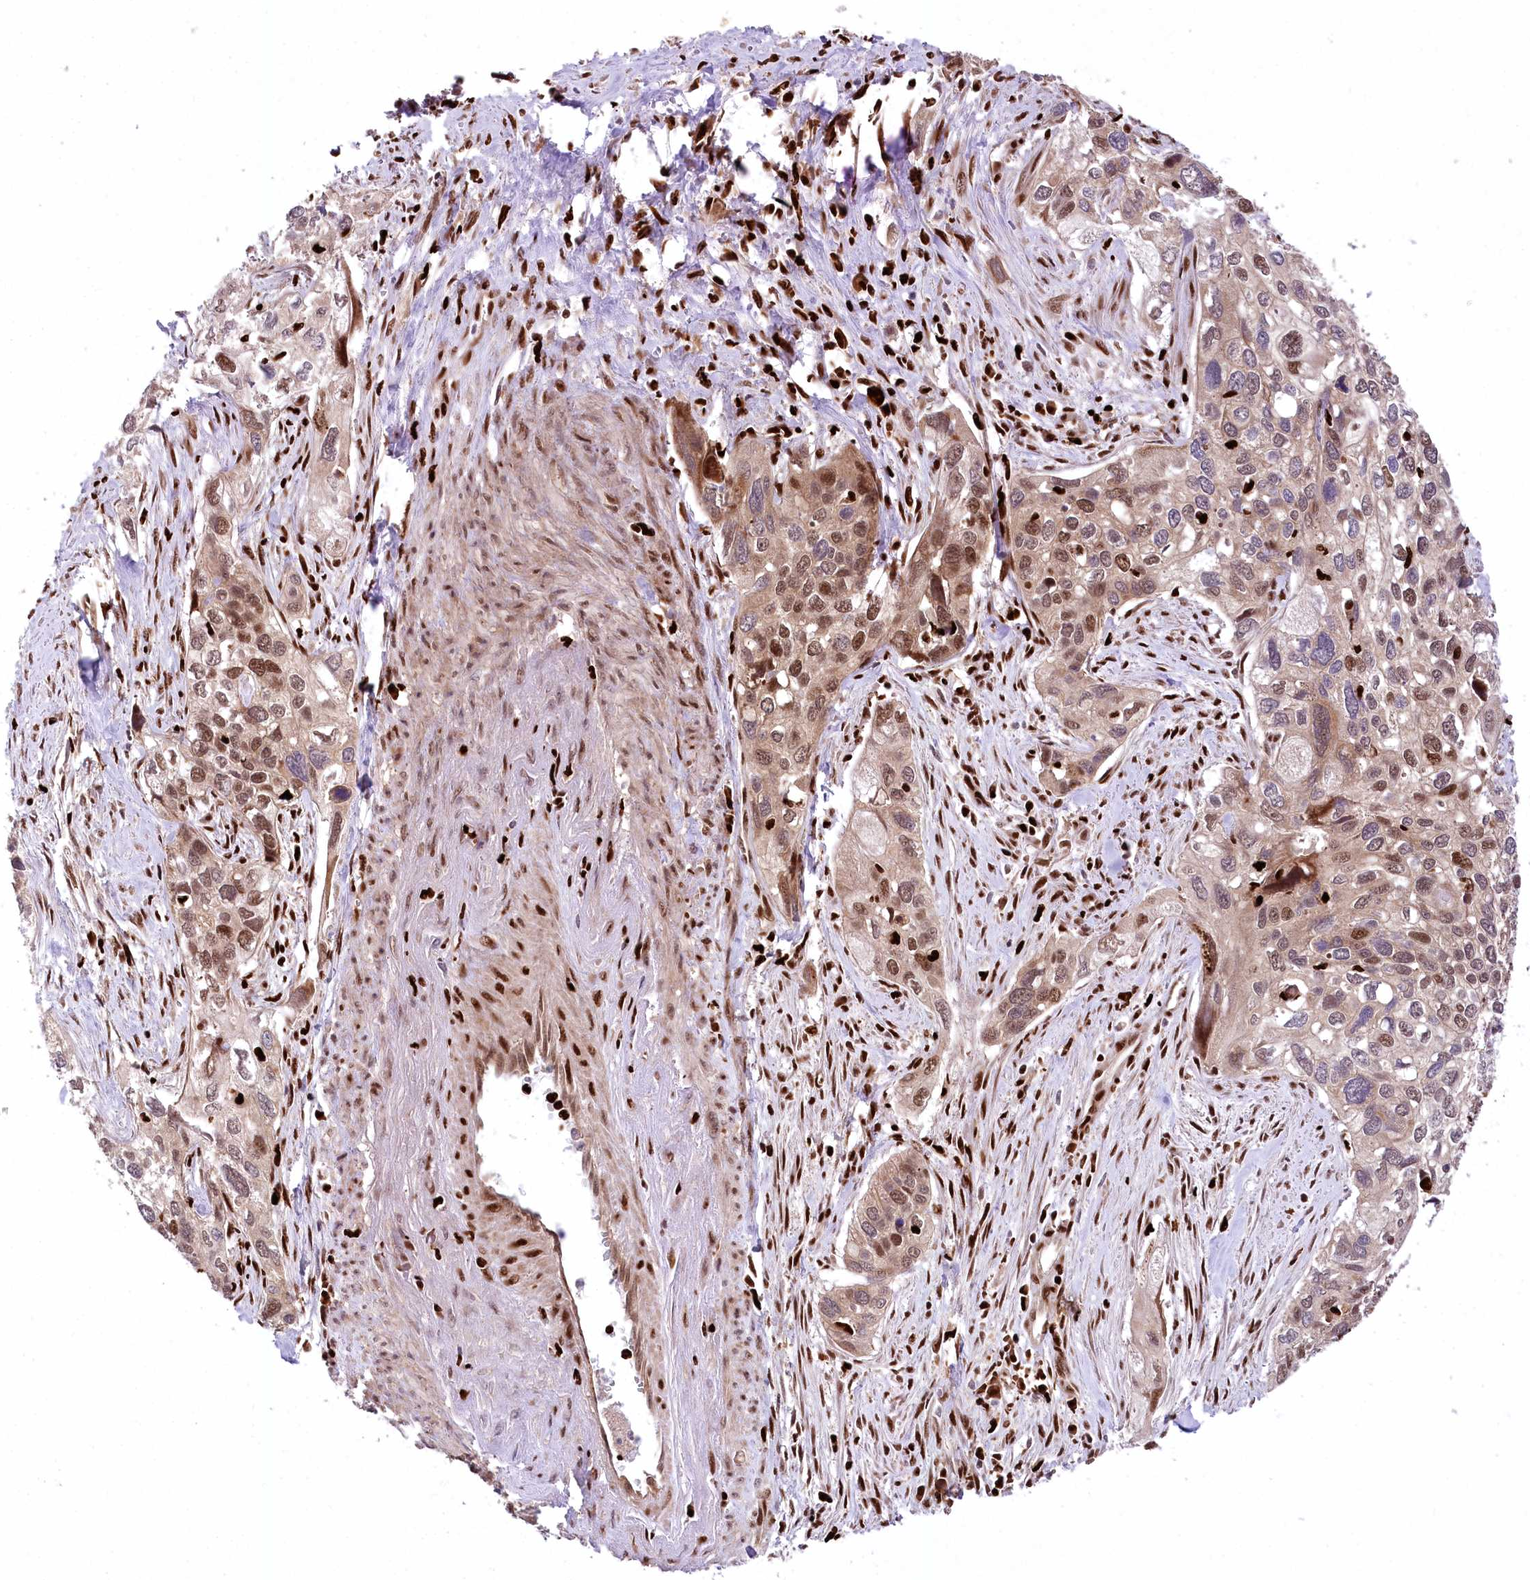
{"staining": {"intensity": "moderate", "quantity": ">75%", "location": "cytoplasmic/membranous,nuclear"}, "tissue": "cervical cancer", "cell_type": "Tumor cells", "image_type": "cancer", "snomed": [{"axis": "morphology", "description": "Squamous cell carcinoma, NOS"}, {"axis": "topography", "description": "Cervix"}], "caption": "Protein staining of cervical cancer (squamous cell carcinoma) tissue shows moderate cytoplasmic/membranous and nuclear positivity in about >75% of tumor cells.", "gene": "FIGN", "patient": {"sex": "female", "age": 55}}